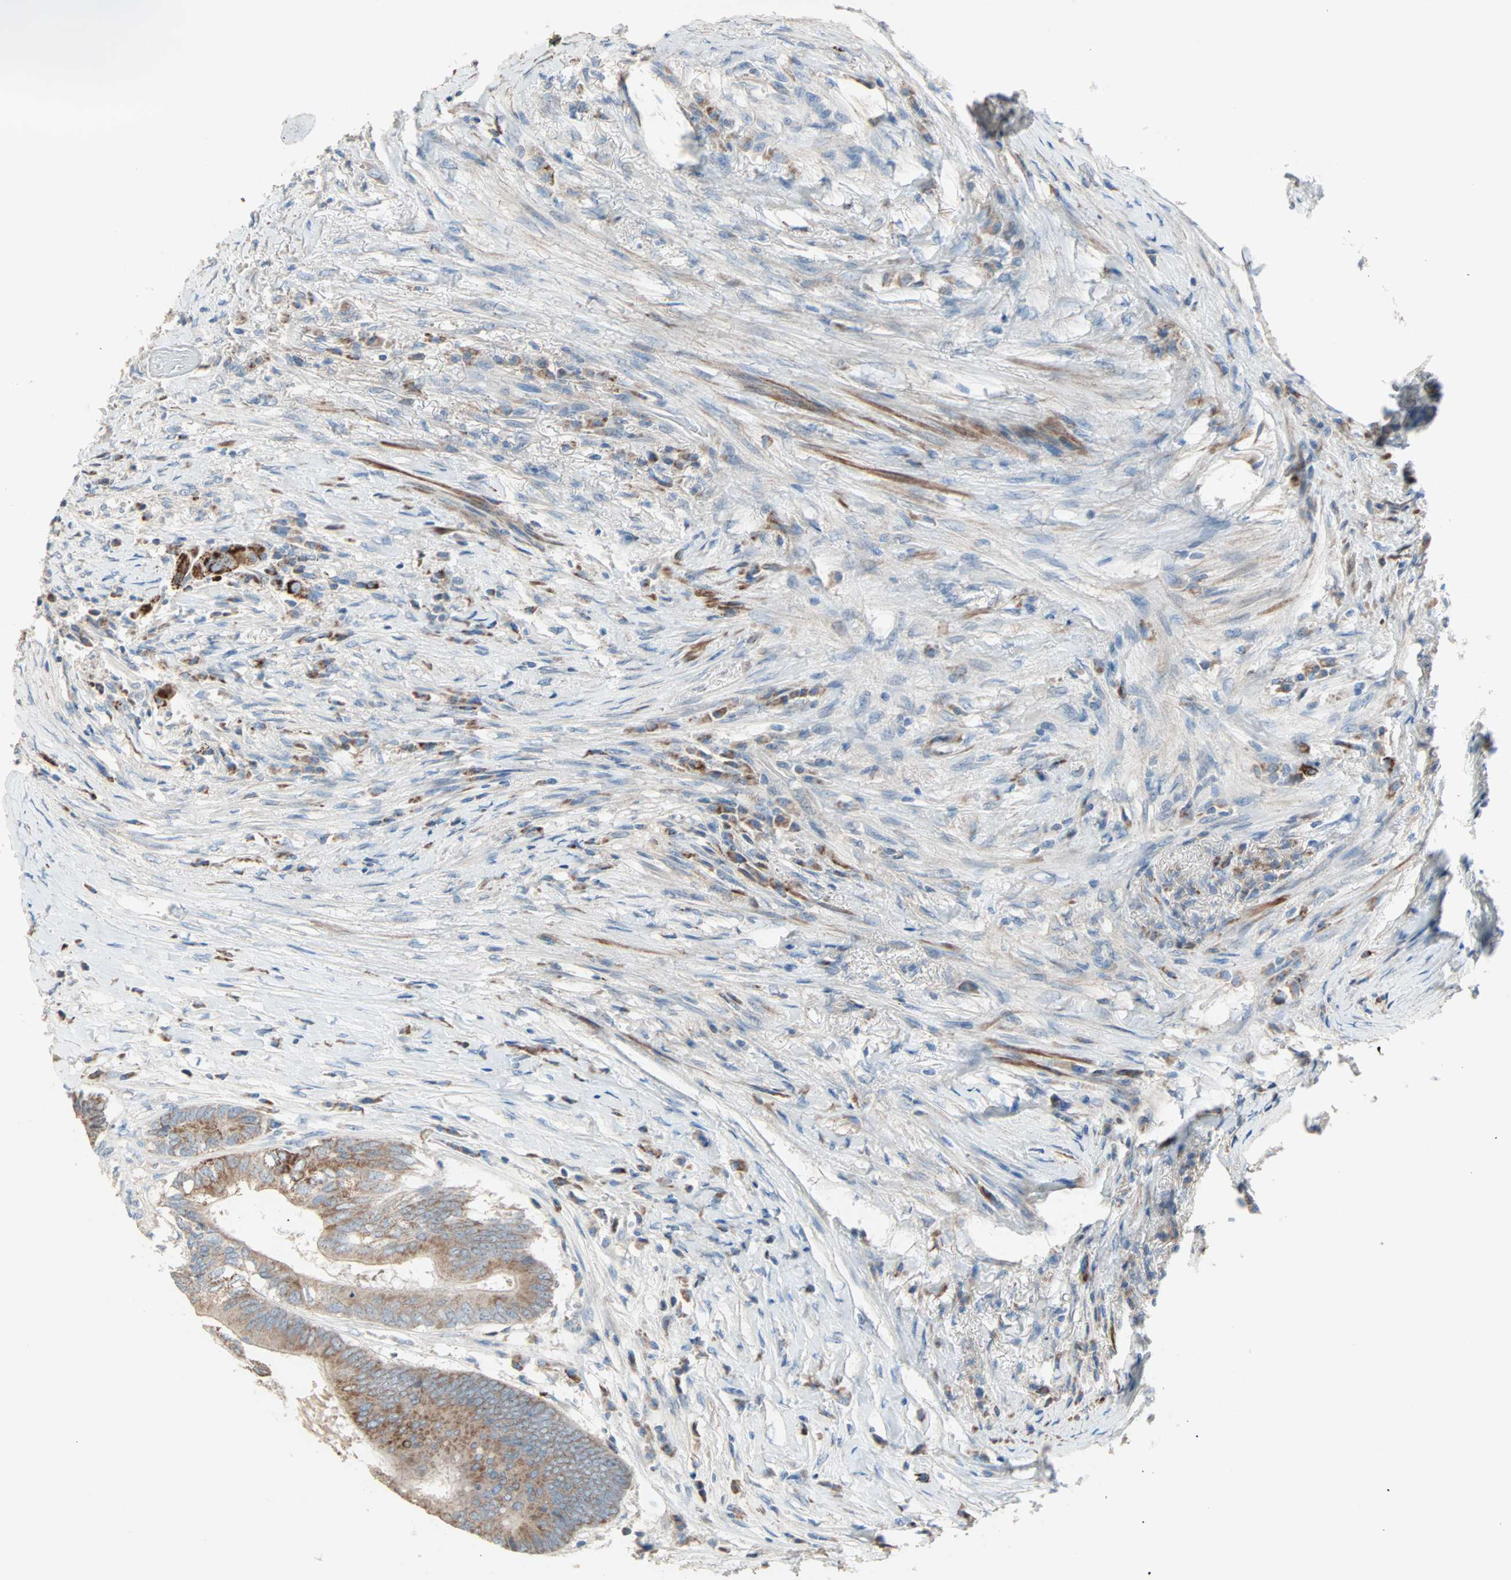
{"staining": {"intensity": "moderate", "quantity": ">75%", "location": "cytoplasmic/membranous"}, "tissue": "colorectal cancer", "cell_type": "Tumor cells", "image_type": "cancer", "snomed": [{"axis": "morphology", "description": "Adenocarcinoma, NOS"}, {"axis": "topography", "description": "Rectum"}], "caption": "Colorectal cancer tissue displays moderate cytoplasmic/membranous positivity in approximately >75% of tumor cells (DAB (3,3'-diaminobenzidine) = brown stain, brightfield microscopy at high magnification).", "gene": "ACVRL1", "patient": {"sex": "male", "age": 63}}